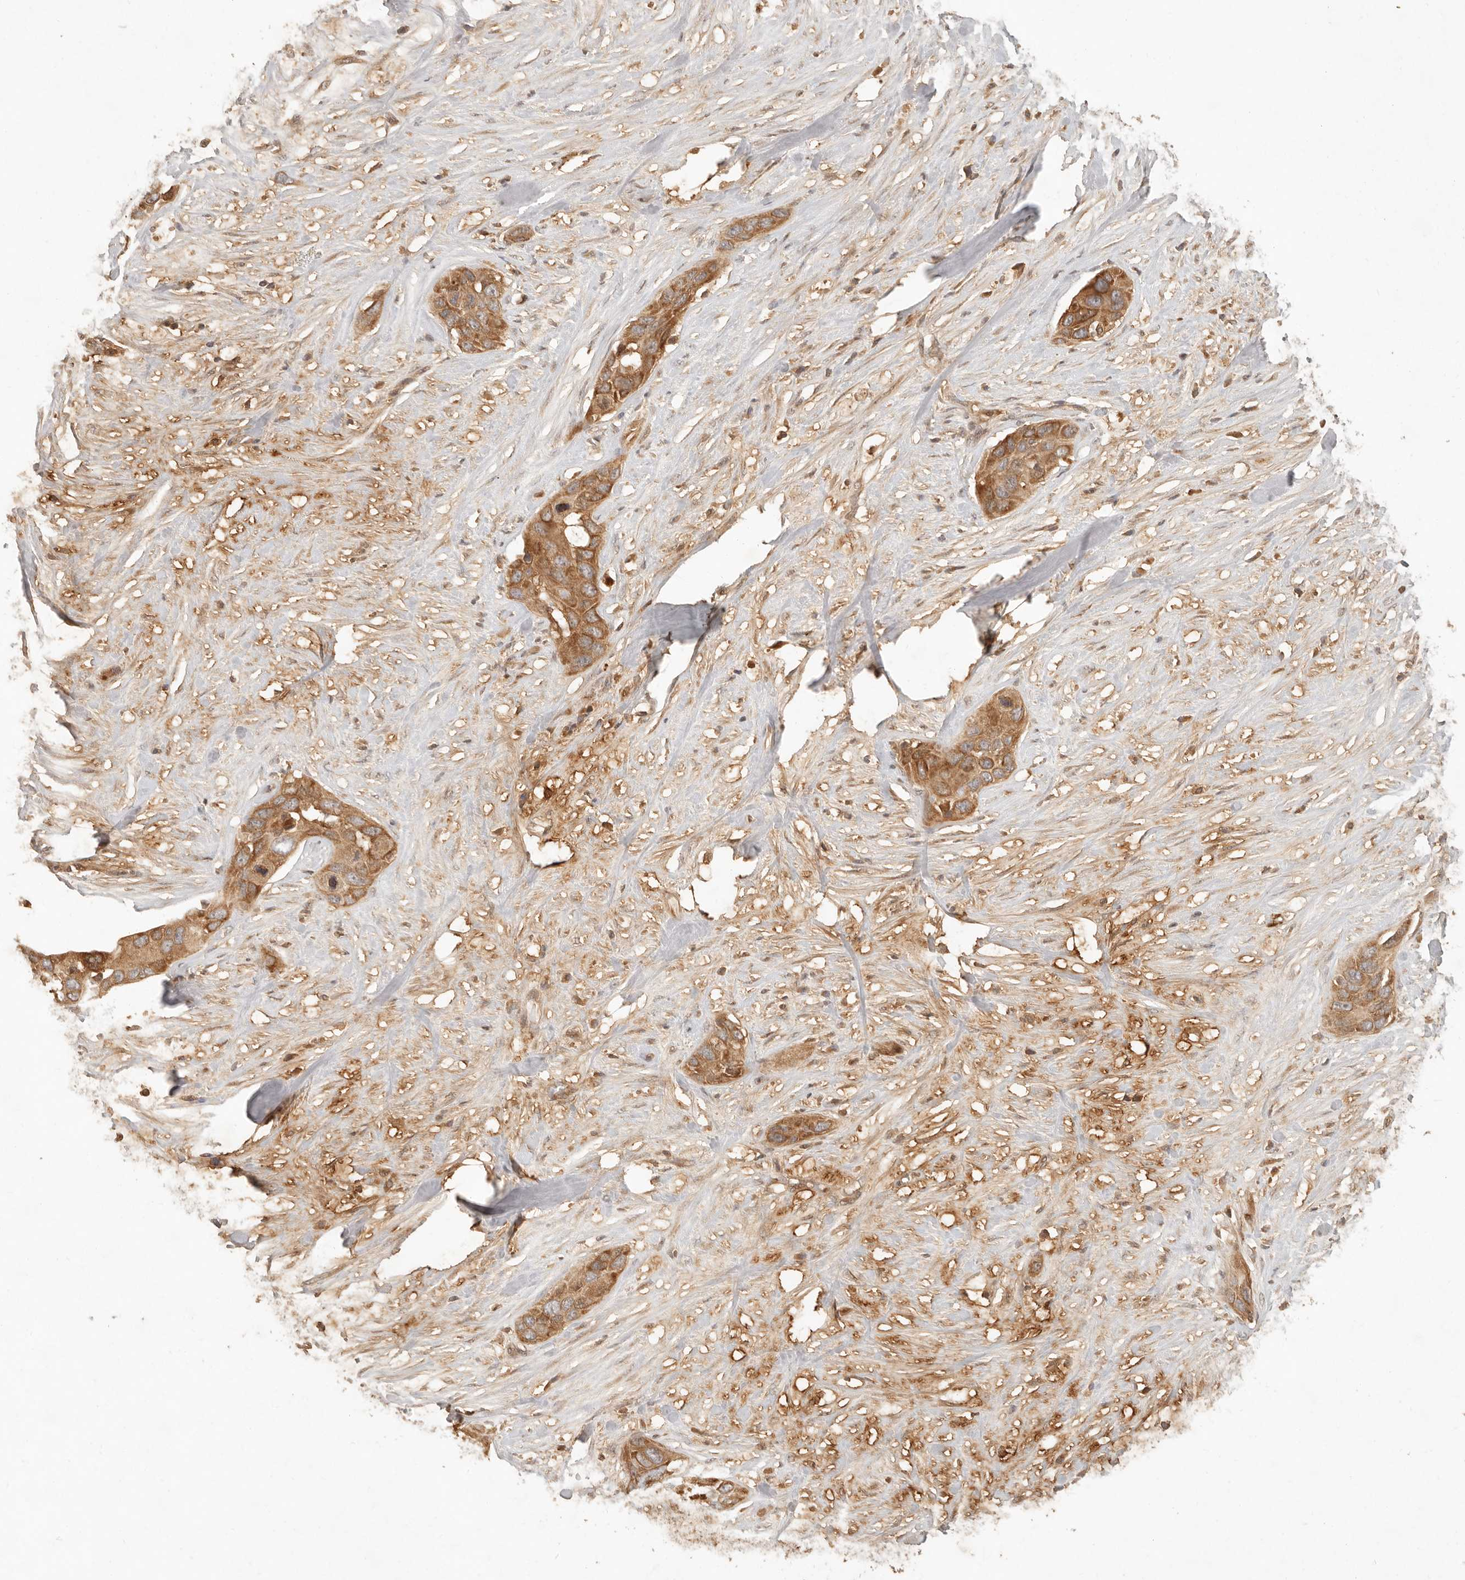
{"staining": {"intensity": "moderate", "quantity": ">75%", "location": "cytoplasmic/membranous"}, "tissue": "pancreatic cancer", "cell_type": "Tumor cells", "image_type": "cancer", "snomed": [{"axis": "morphology", "description": "Adenocarcinoma, NOS"}, {"axis": "topography", "description": "Pancreas"}], "caption": "A histopathology image of adenocarcinoma (pancreatic) stained for a protein demonstrates moderate cytoplasmic/membranous brown staining in tumor cells.", "gene": "ANKRD61", "patient": {"sex": "female", "age": 60}}